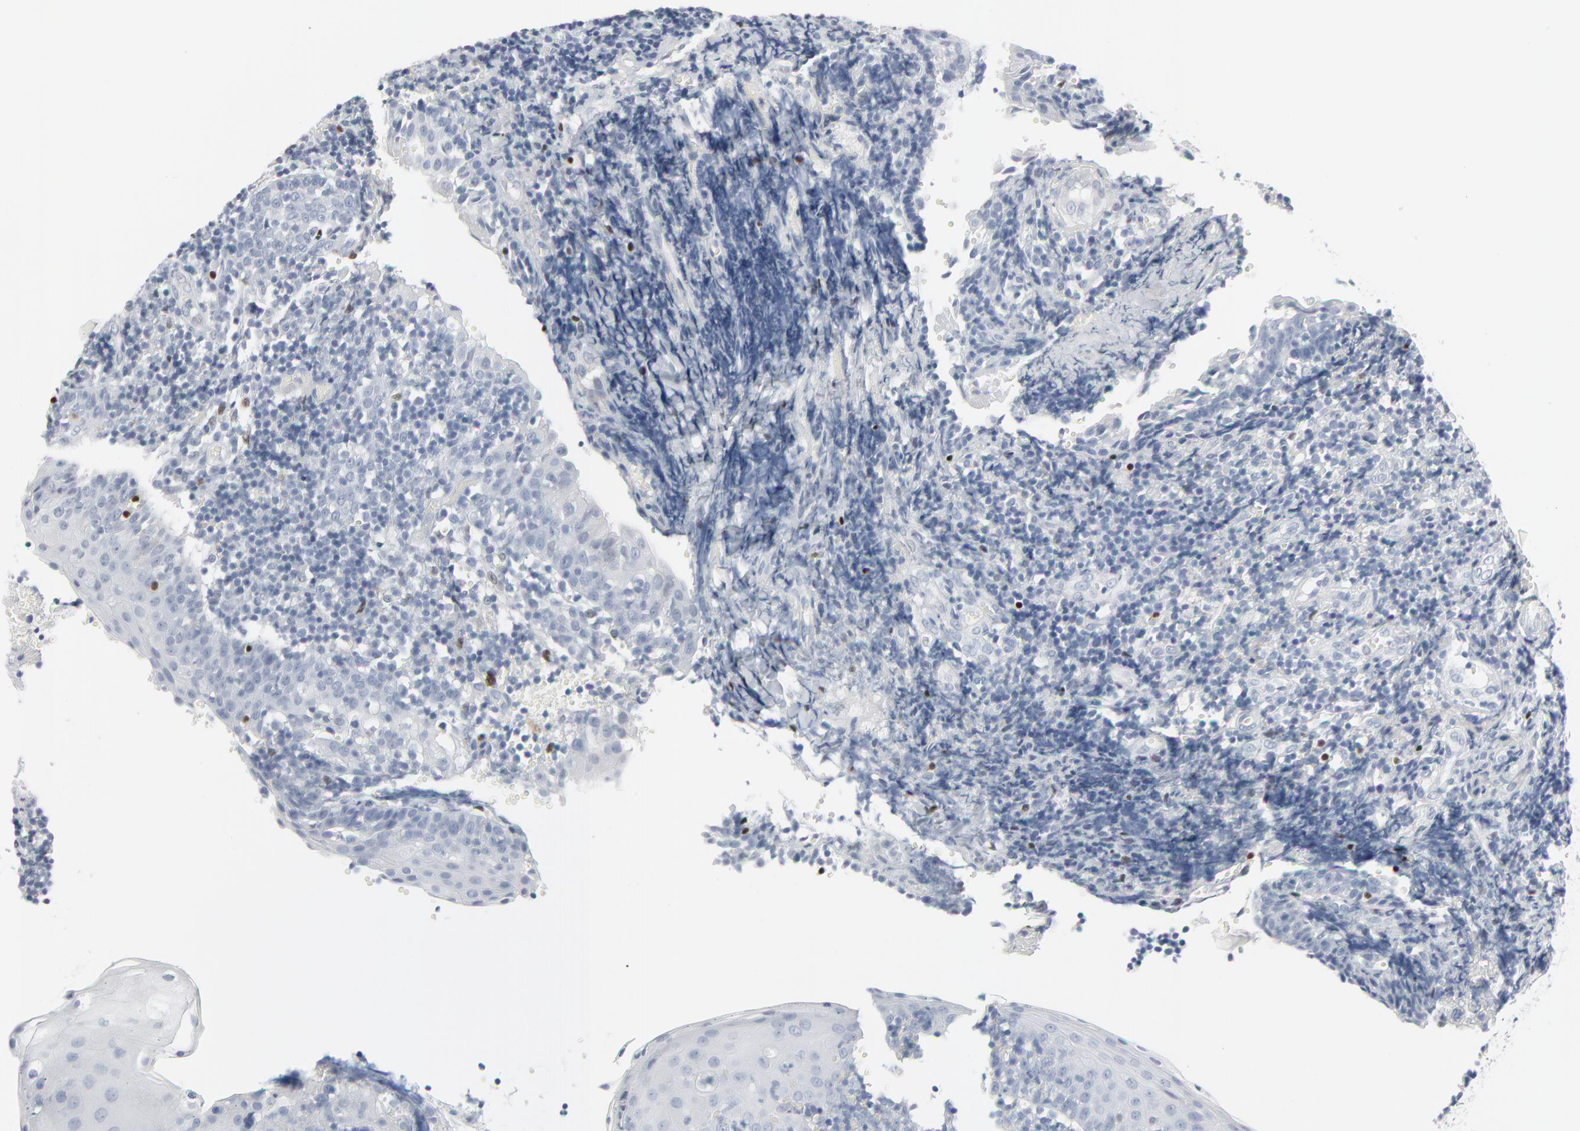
{"staining": {"intensity": "weak", "quantity": "<25%", "location": "nuclear"}, "tissue": "tonsil", "cell_type": "Germinal center cells", "image_type": "normal", "snomed": [{"axis": "morphology", "description": "Normal tissue, NOS"}, {"axis": "topography", "description": "Tonsil"}], "caption": "This is an IHC histopathology image of unremarkable human tonsil. There is no positivity in germinal center cells.", "gene": "MITF", "patient": {"sex": "female", "age": 40}}